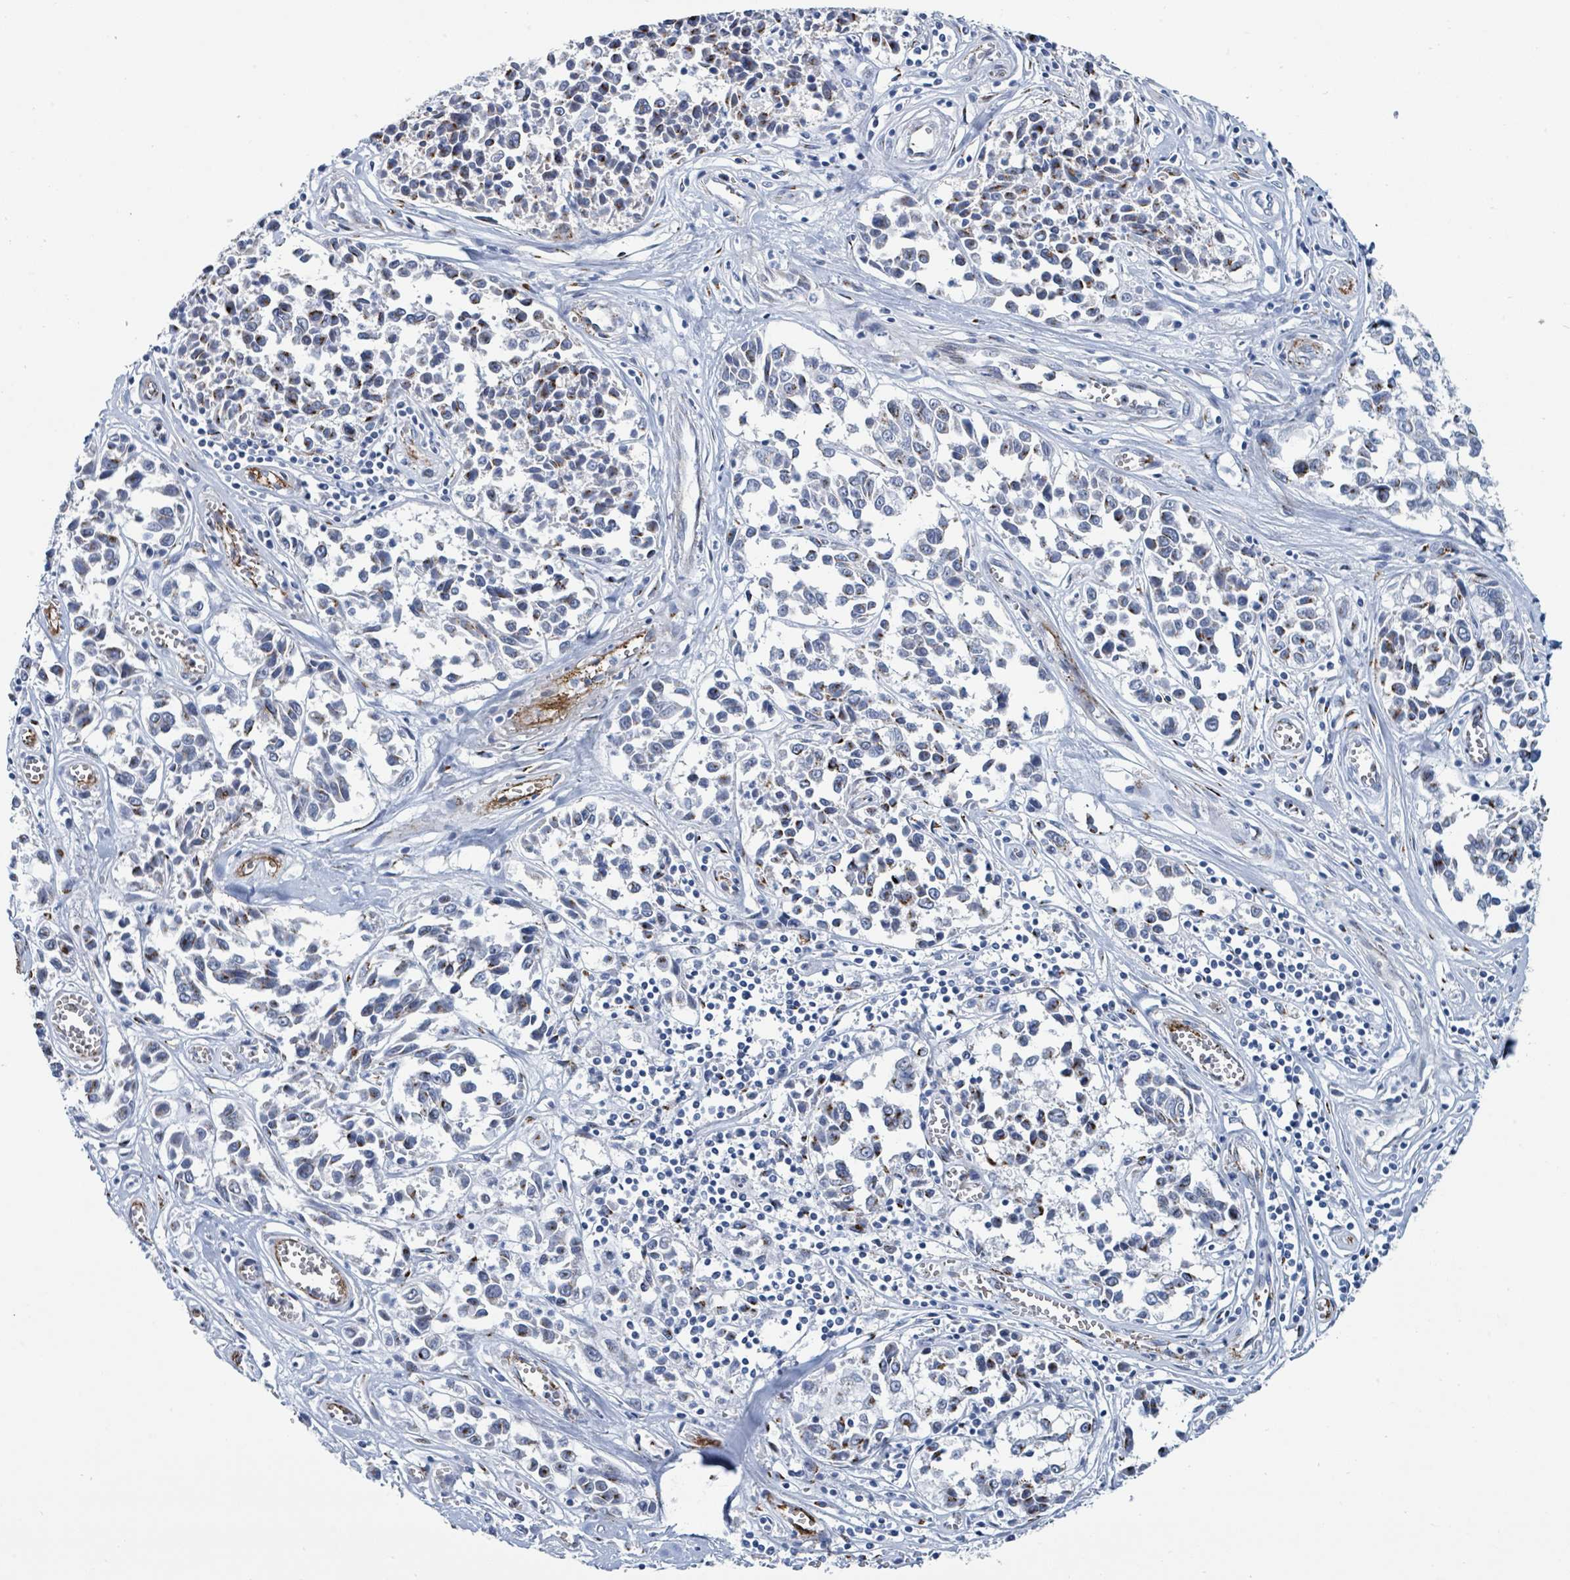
{"staining": {"intensity": "moderate", "quantity": "<25%", "location": "cytoplasmic/membranous"}, "tissue": "melanoma", "cell_type": "Tumor cells", "image_type": "cancer", "snomed": [{"axis": "morphology", "description": "Malignant melanoma, NOS"}, {"axis": "topography", "description": "Skin"}], "caption": "A histopathology image showing moderate cytoplasmic/membranous expression in about <25% of tumor cells in malignant melanoma, as visualized by brown immunohistochemical staining.", "gene": "DCAF5", "patient": {"sex": "female", "age": 64}}